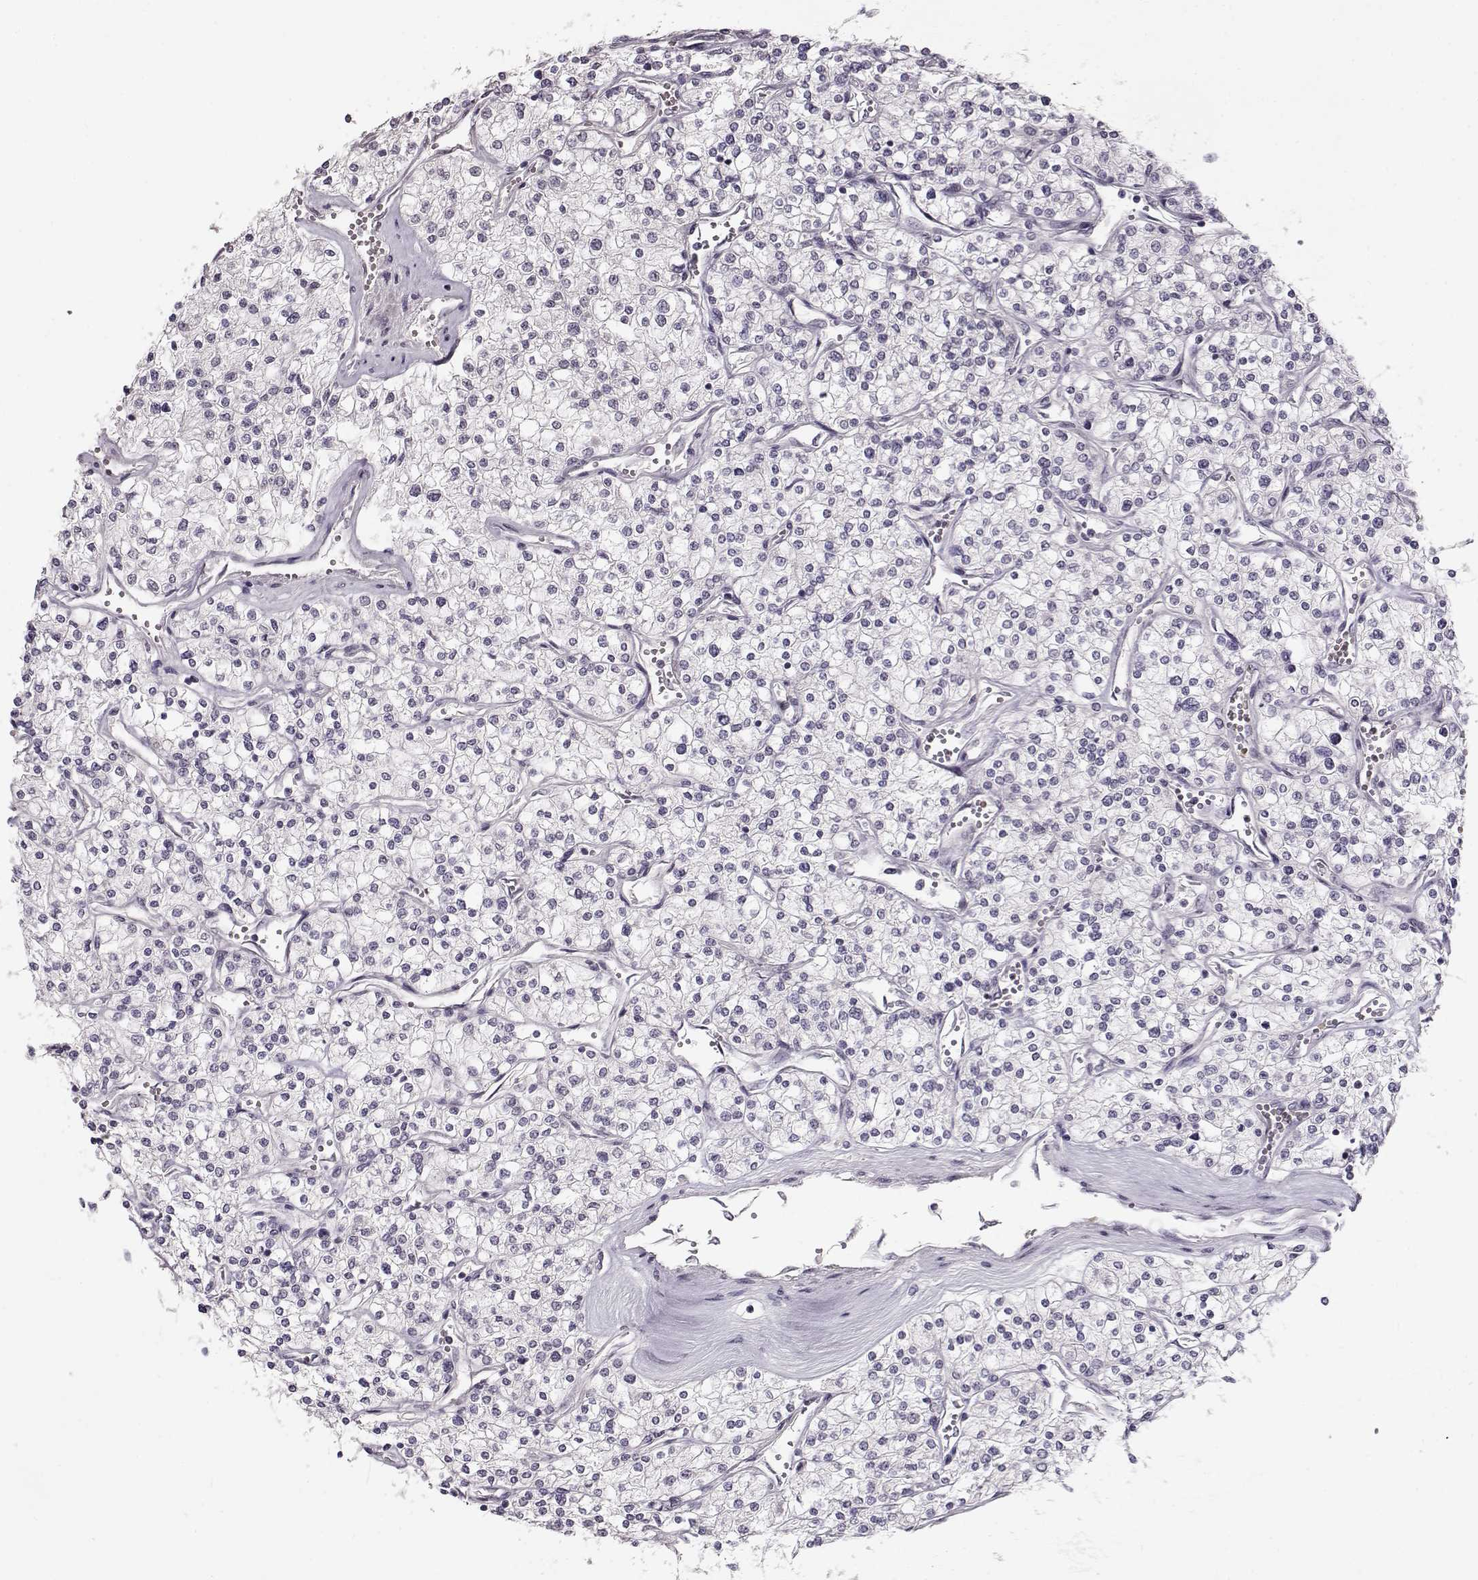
{"staining": {"intensity": "negative", "quantity": "none", "location": "none"}, "tissue": "renal cancer", "cell_type": "Tumor cells", "image_type": "cancer", "snomed": [{"axis": "morphology", "description": "Adenocarcinoma, NOS"}, {"axis": "topography", "description": "Kidney"}], "caption": "The photomicrograph demonstrates no staining of tumor cells in renal adenocarcinoma.", "gene": "PCP4", "patient": {"sex": "male", "age": 80}}